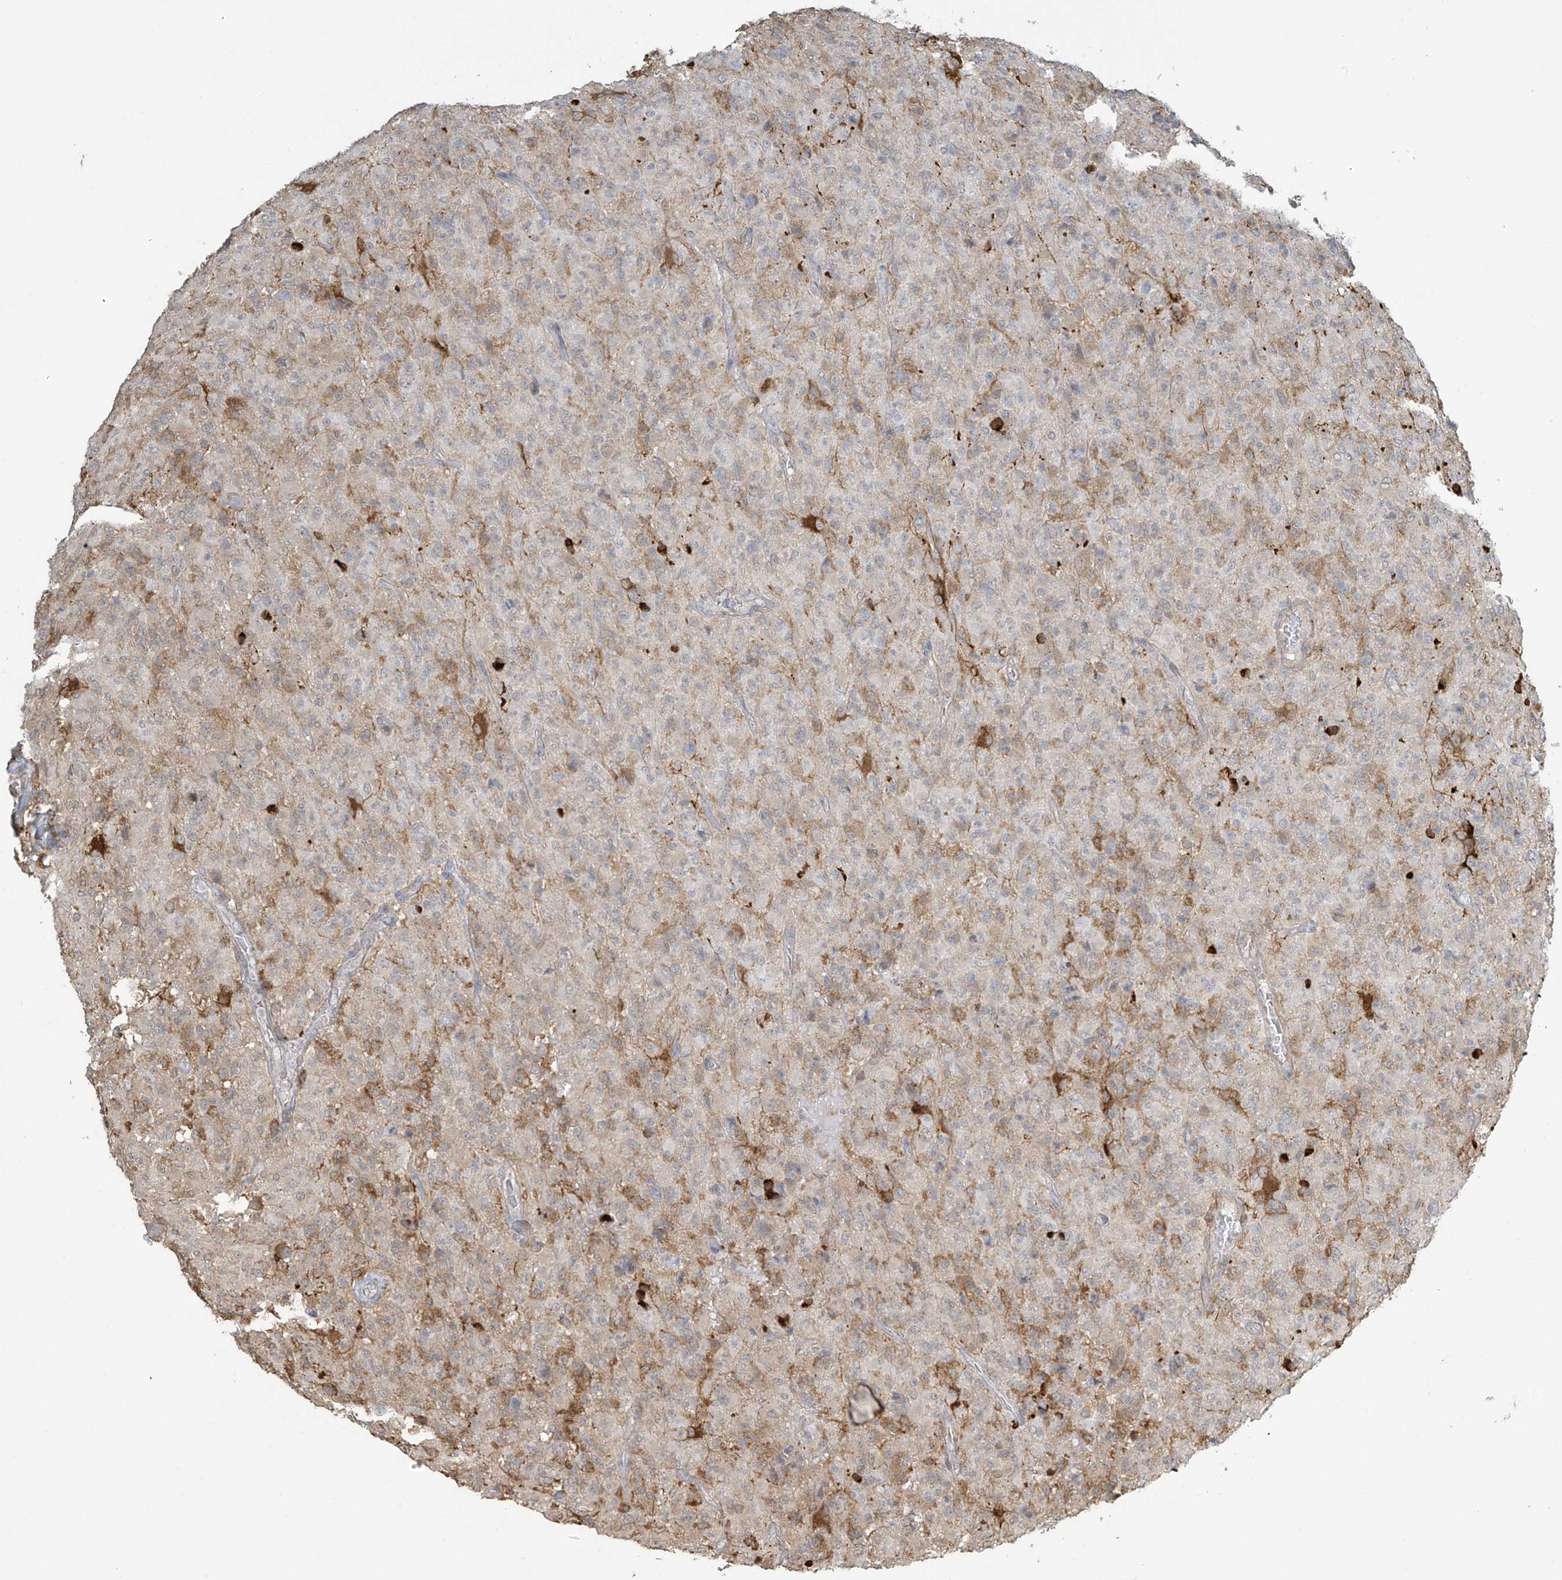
{"staining": {"intensity": "moderate", "quantity": "<25%", "location": "cytoplasmic/membranous"}, "tissue": "glioma", "cell_type": "Tumor cells", "image_type": "cancer", "snomed": [{"axis": "morphology", "description": "Glioma, malignant, High grade"}, {"axis": "topography", "description": "Brain"}], "caption": "Protein expression analysis of human malignant glioma (high-grade) reveals moderate cytoplasmic/membranous expression in about <25% of tumor cells. The staining is performed using DAB brown chromogen to label protein expression. The nuclei are counter-stained blue using hematoxylin.", "gene": "TAGAP", "patient": {"sex": "female", "age": 57}}